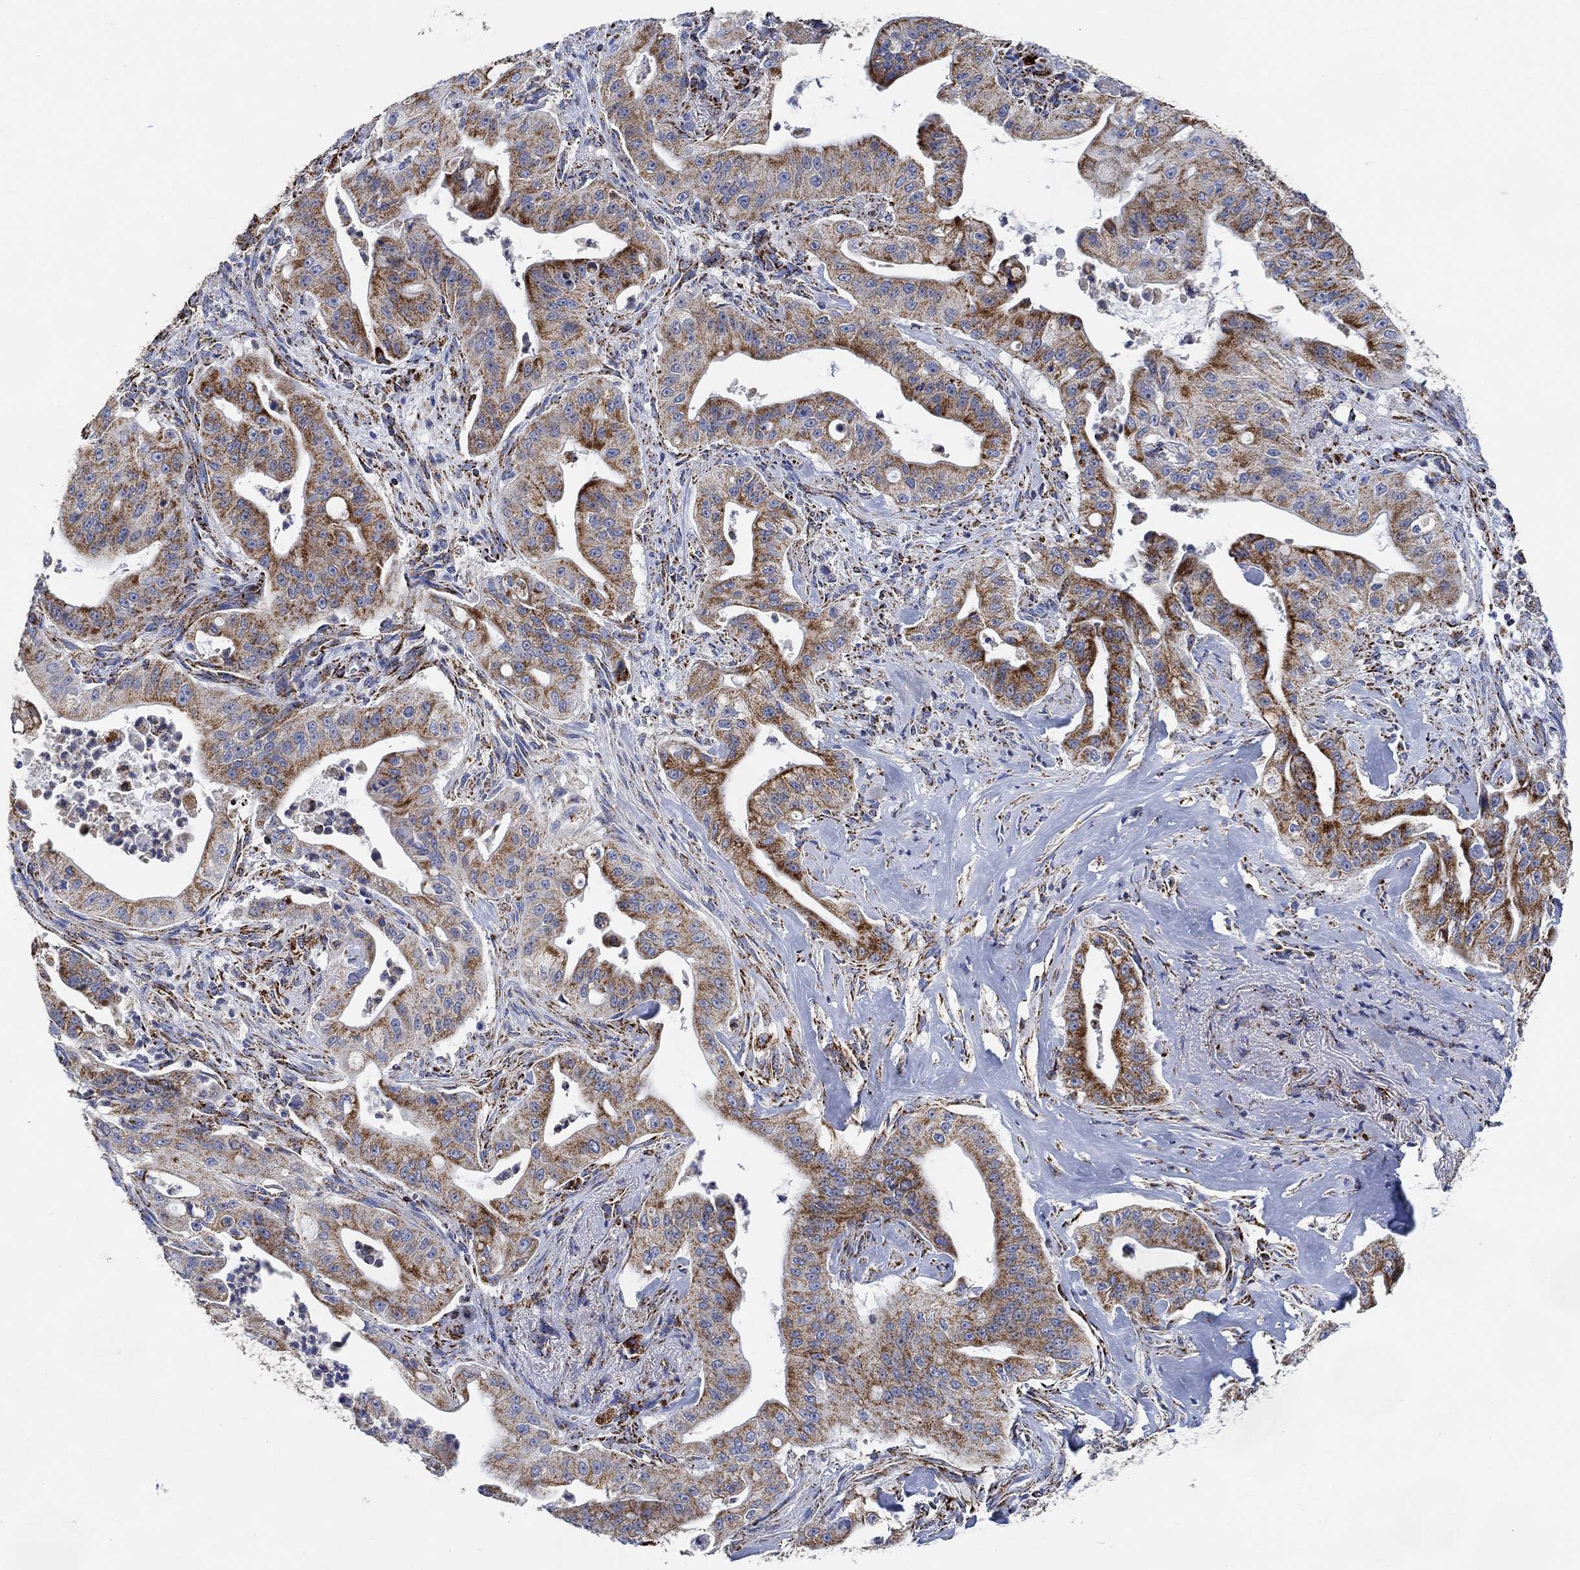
{"staining": {"intensity": "moderate", "quantity": "25%-75%", "location": "cytoplasmic/membranous"}, "tissue": "pancreatic cancer", "cell_type": "Tumor cells", "image_type": "cancer", "snomed": [{"axis": "morphology", "description": "Normal tissue, NOS"}, {"axis": "morphology", "description": "Inflammation, NOS"}, {"axis": "morphology", "description": "Adenocarcinoma, NOS"}, {"axis": "topography", "description": "Pancreas"}], "caption": "A brown stain highlights moderate cytoplasmic/membranous positivity of a protein in human pancreatic adenocarcinoma tumor cells. Using DAB (brown) and hematoxylin (blue) stains, captured at high magnification using brightfield microscopy.", "gene": "NDUFS3", "patient": {"sex": "male", "age": 57}}